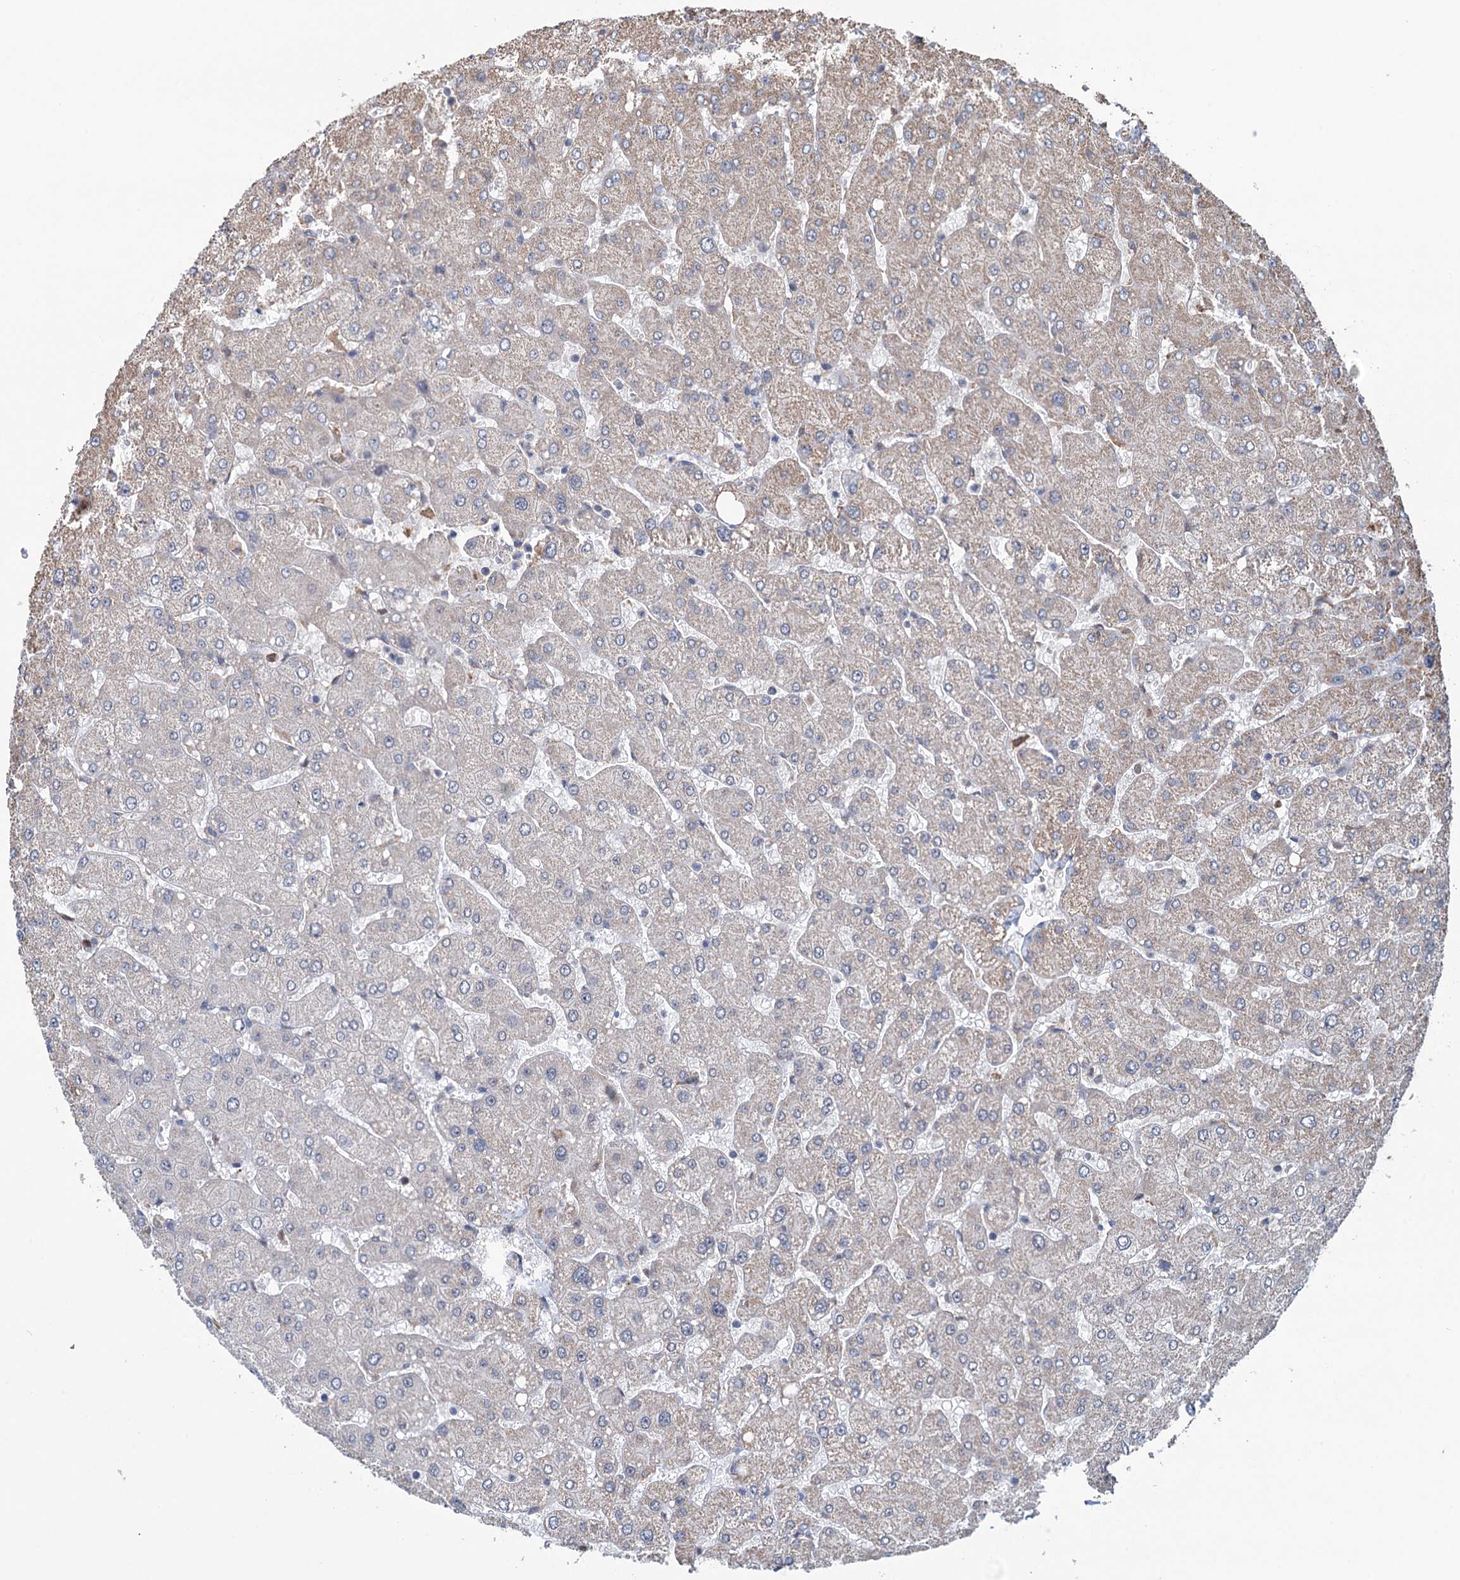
{"staining": {"intensity": "negative", "quantity": "none", "location": "none"}, "tissue": "liver", "cell_type": "Cholangiocytes", "image_type": "normal", "snomed": [{"axis": "morphology", "description": "Normal tissue, NOS"}, {"axis": "topography", "description": "Liver"}], "caption": "DAB immunohistochemical staining of normal liver demonstrates no significant expression in cholangiocytes.", "gene": "NCAPD2", "patient": {"sex": "male", "age": 55}}